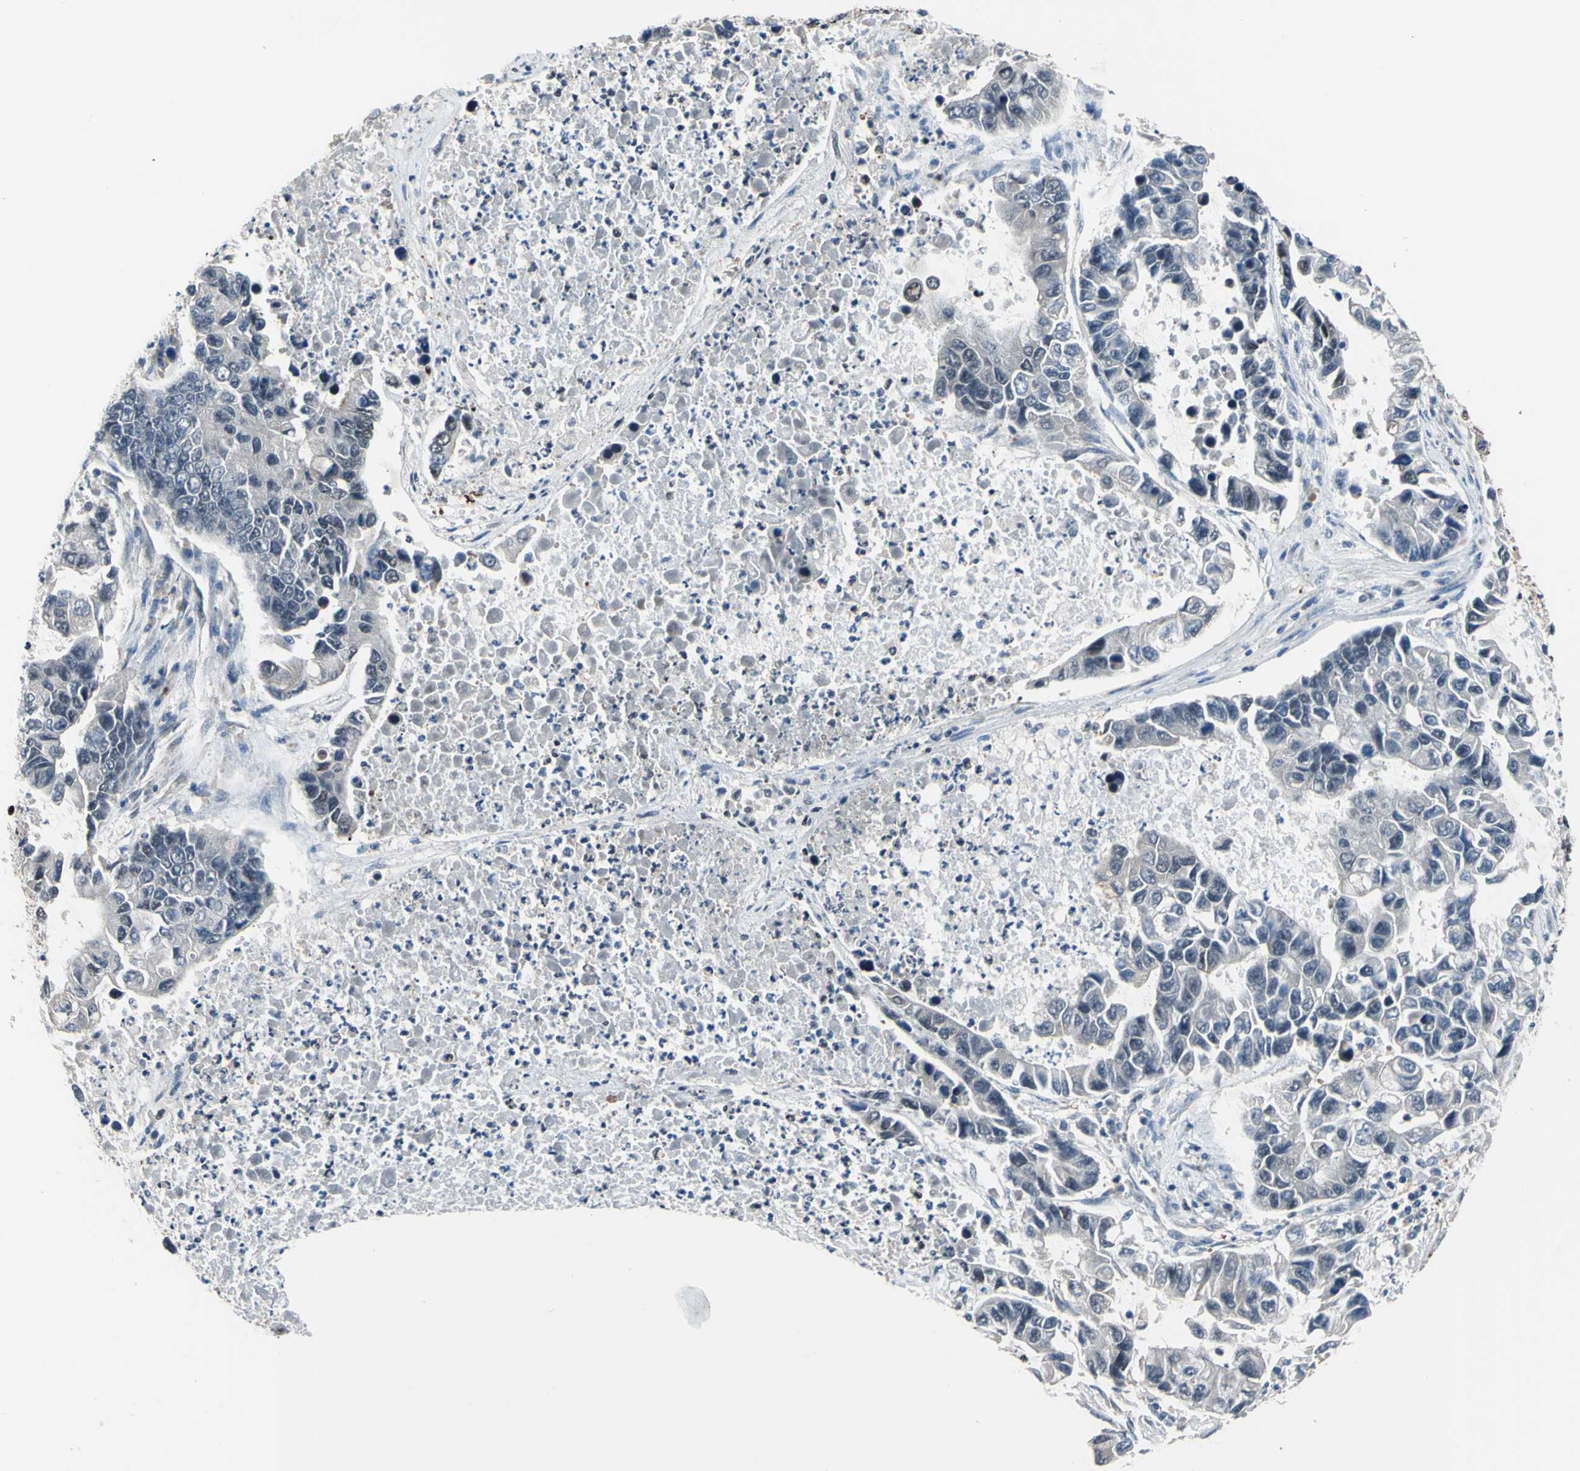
{"staining": {"intensity": "negative", "quantity": "none", "location": "none"}, "tissue": "lung cancer", "cell_type": "Tumor cells", "image_type": "cancer", "snomed": [{"axis": "morphology", "description": "Adenocarcinoma, NOS"}, {"axis": "topography", "description": "Lung"}], "caption": "Immunohistochemistry (IHC) micrograph of neoplastic tissue: human lung cancer (adenocarcinoma) stained with DAB (3,3'-diaminobenzidine) reveals no significant protein positivity in tumor cells.", "gene": "THAP12", "patient": {"sex": "female", "age": 51}}